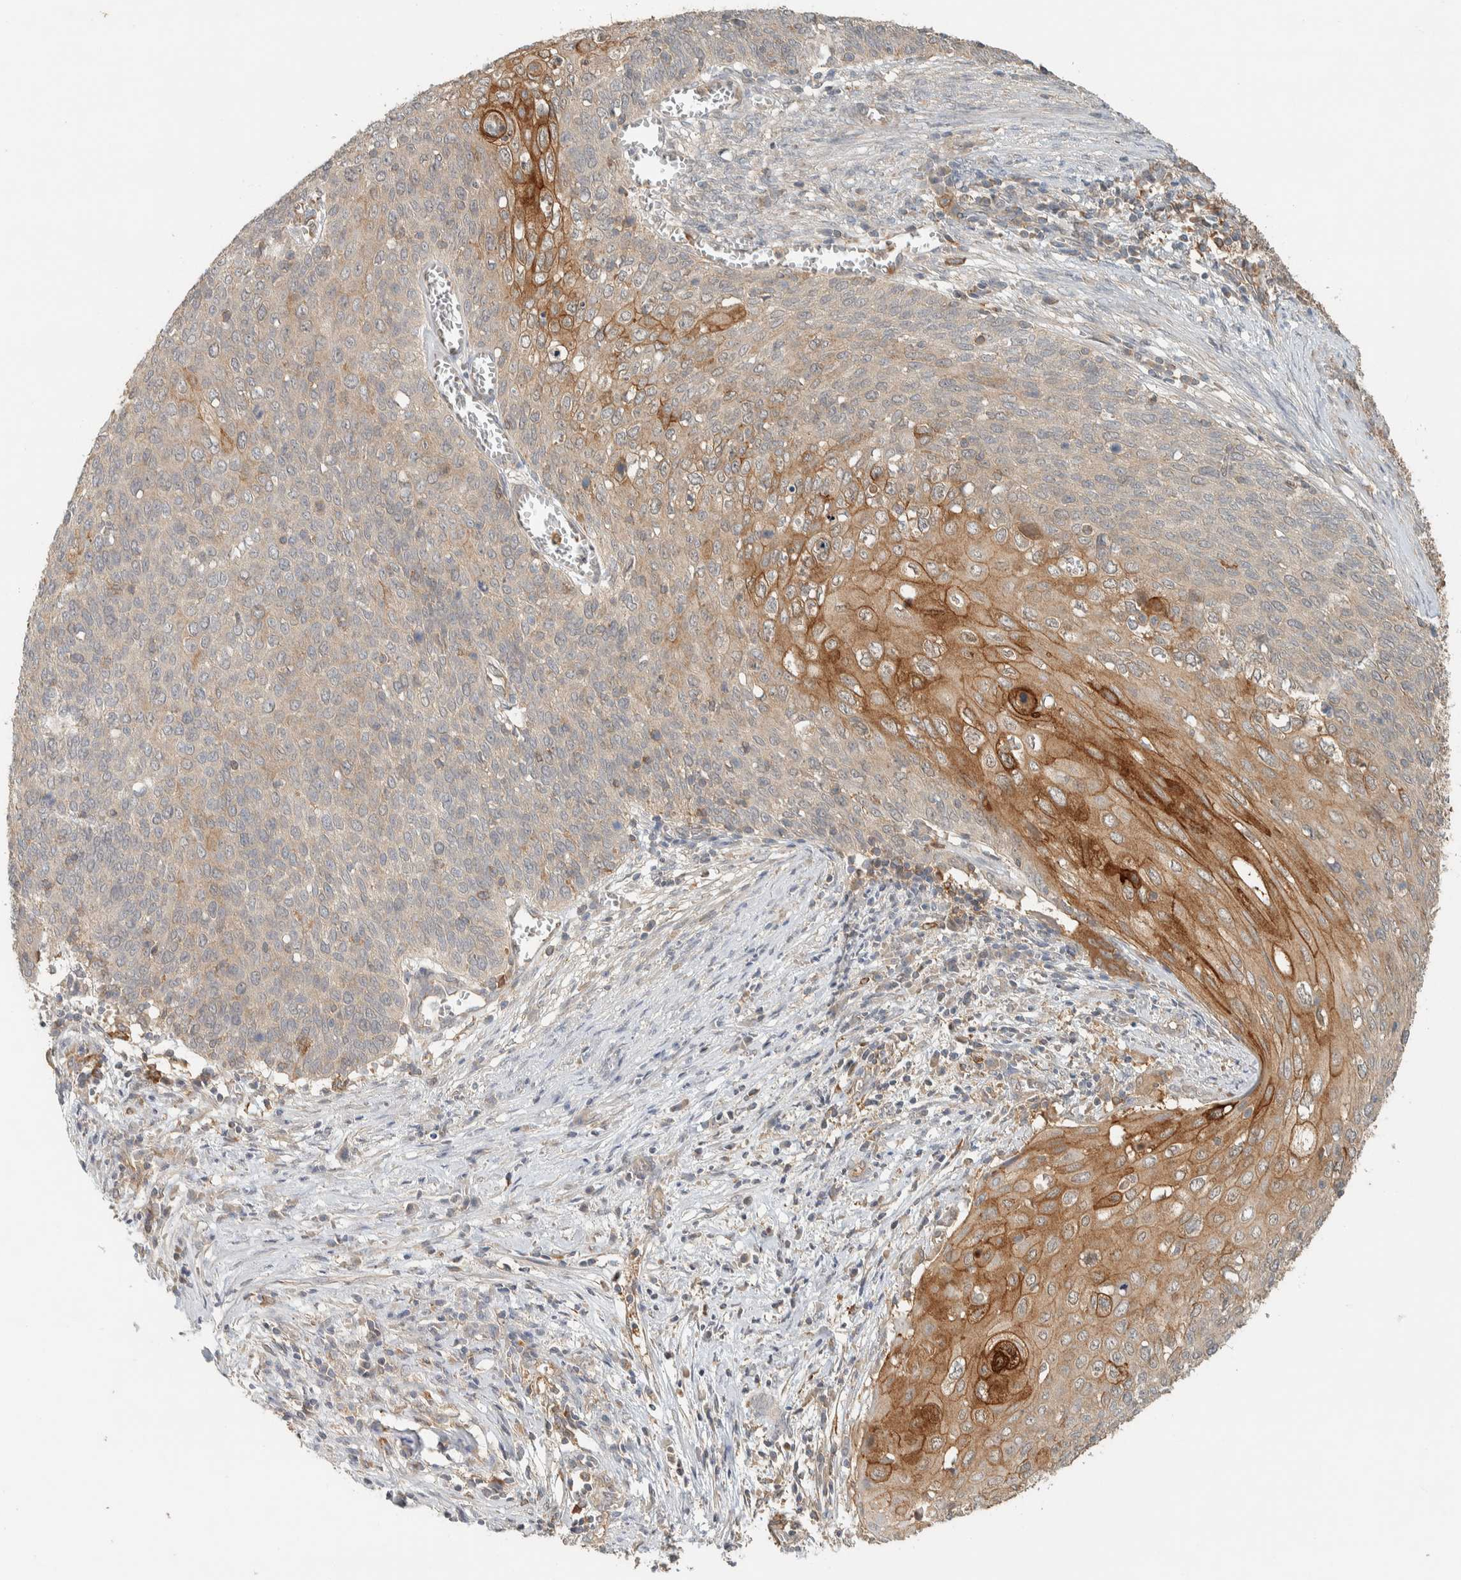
{"staining": {"intensity": "moderate", "quantity": "<25%", "location": "cytoplasmic/membranous"}, "tissue": "cervical cancer", "cell_type": "Tumor cells", "image_type": "cancer", "snomed": [{"axis": "morphology", "description": "Squamous cell carcinoma, NOS"}, {"axis": "topography", "description": "Cervix"}], "caption": "Approximately <25% of tumor cells in human squamous cell carcinoma (cervical) demonstrate moderate cytoplasmic/membranous protein staining as visualized by brown immunohistochemical staining.", "gene": "RAB11FIP1", "patient": {"sex": "female", "age": 39}}